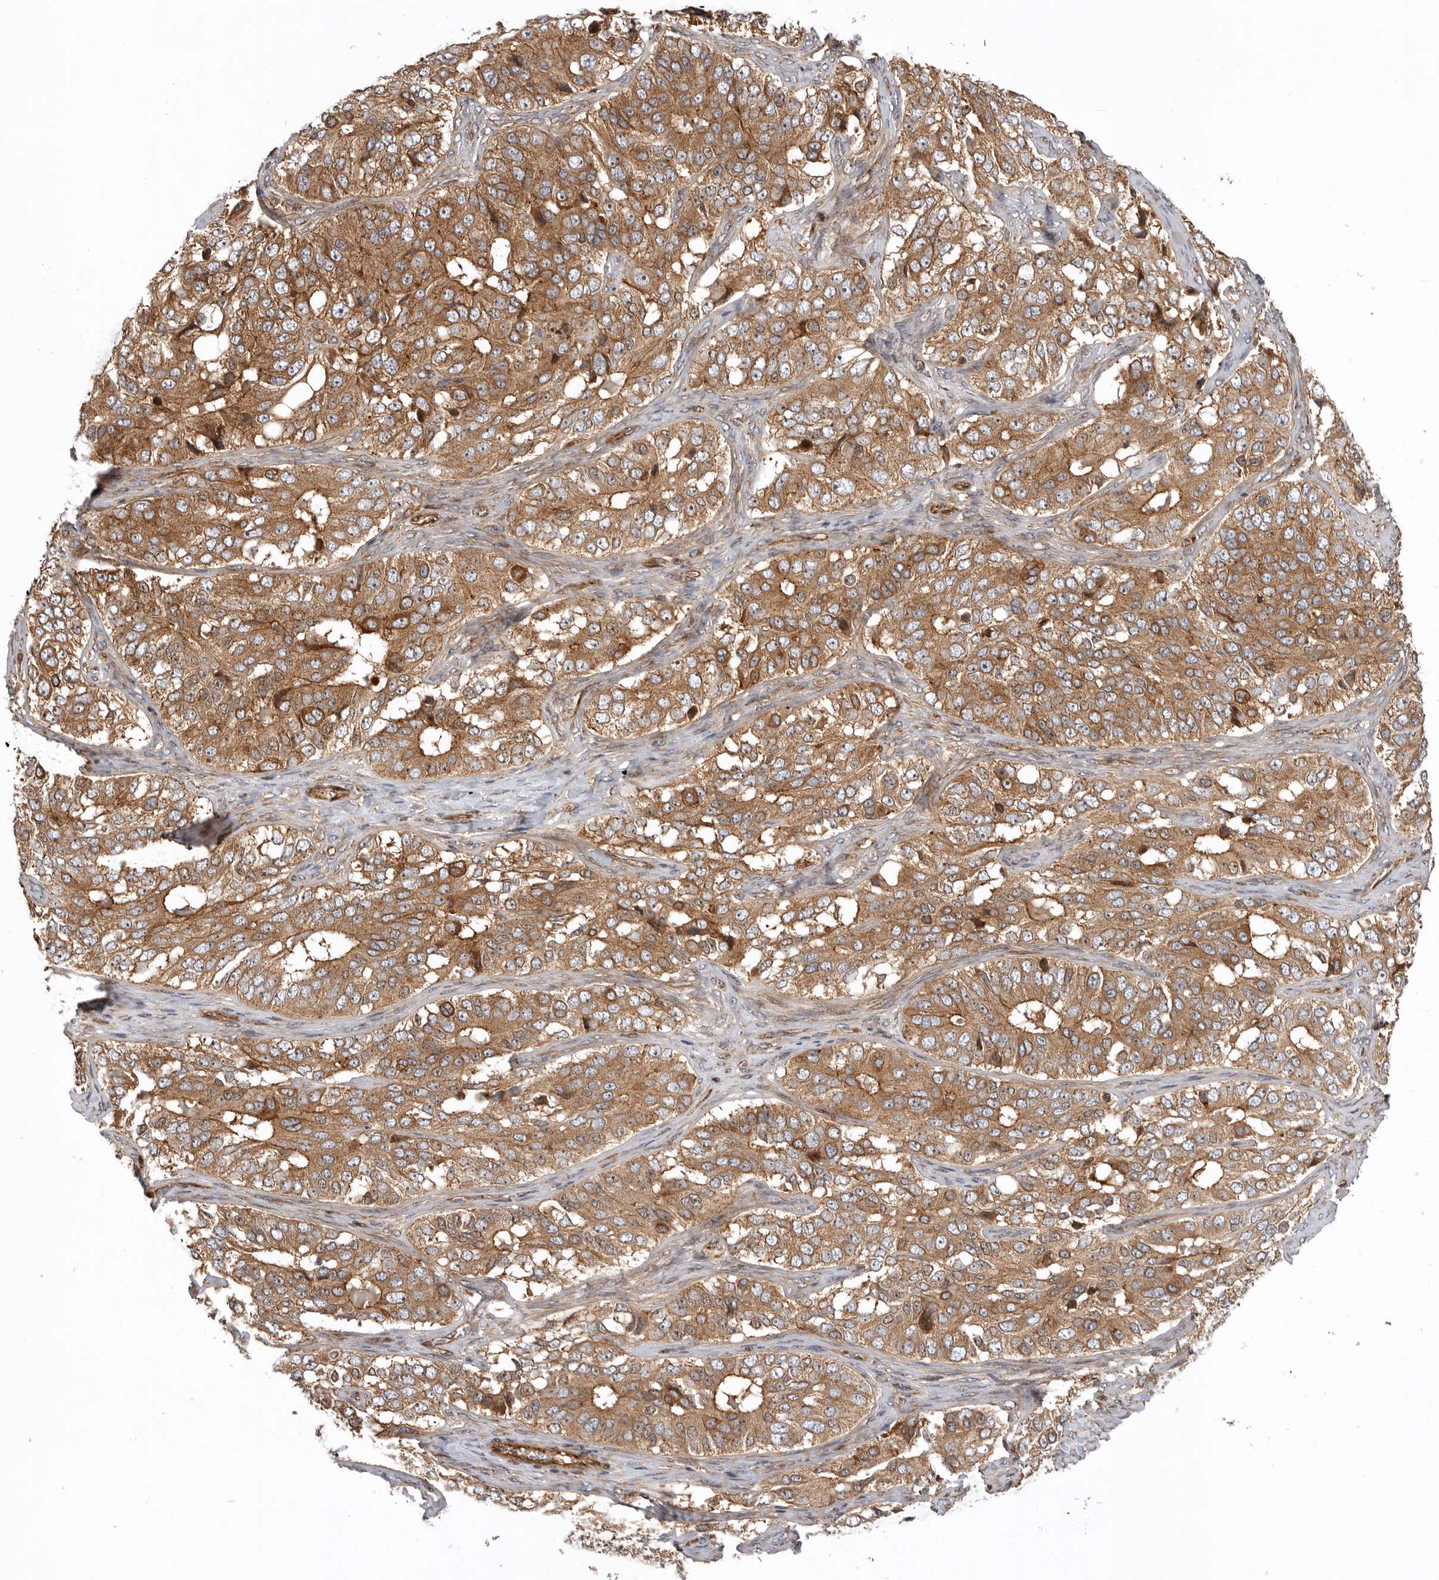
{"staining": {"intensity": "moderate", "quantity": ">75%", "location": "cytoplasmic/membranous"}, "tissue": "ovarian cancer", "cell_type": "Tumor cells", "image_type": "cancer", "snomed": [{"axis": "morphology", "description": "Carcinoma, endometroid"}, {"axis": "topography", "description": "Ovary"}], "caption": "This is a micrograph of IHC staining of ovarian cancer (endometroid carcinoma), which shows moderate expression in the cytoplasmic/membranous of tumor cells.", "gene": "GPATCH2", "patient": {"sex": "female", "age": 51}}